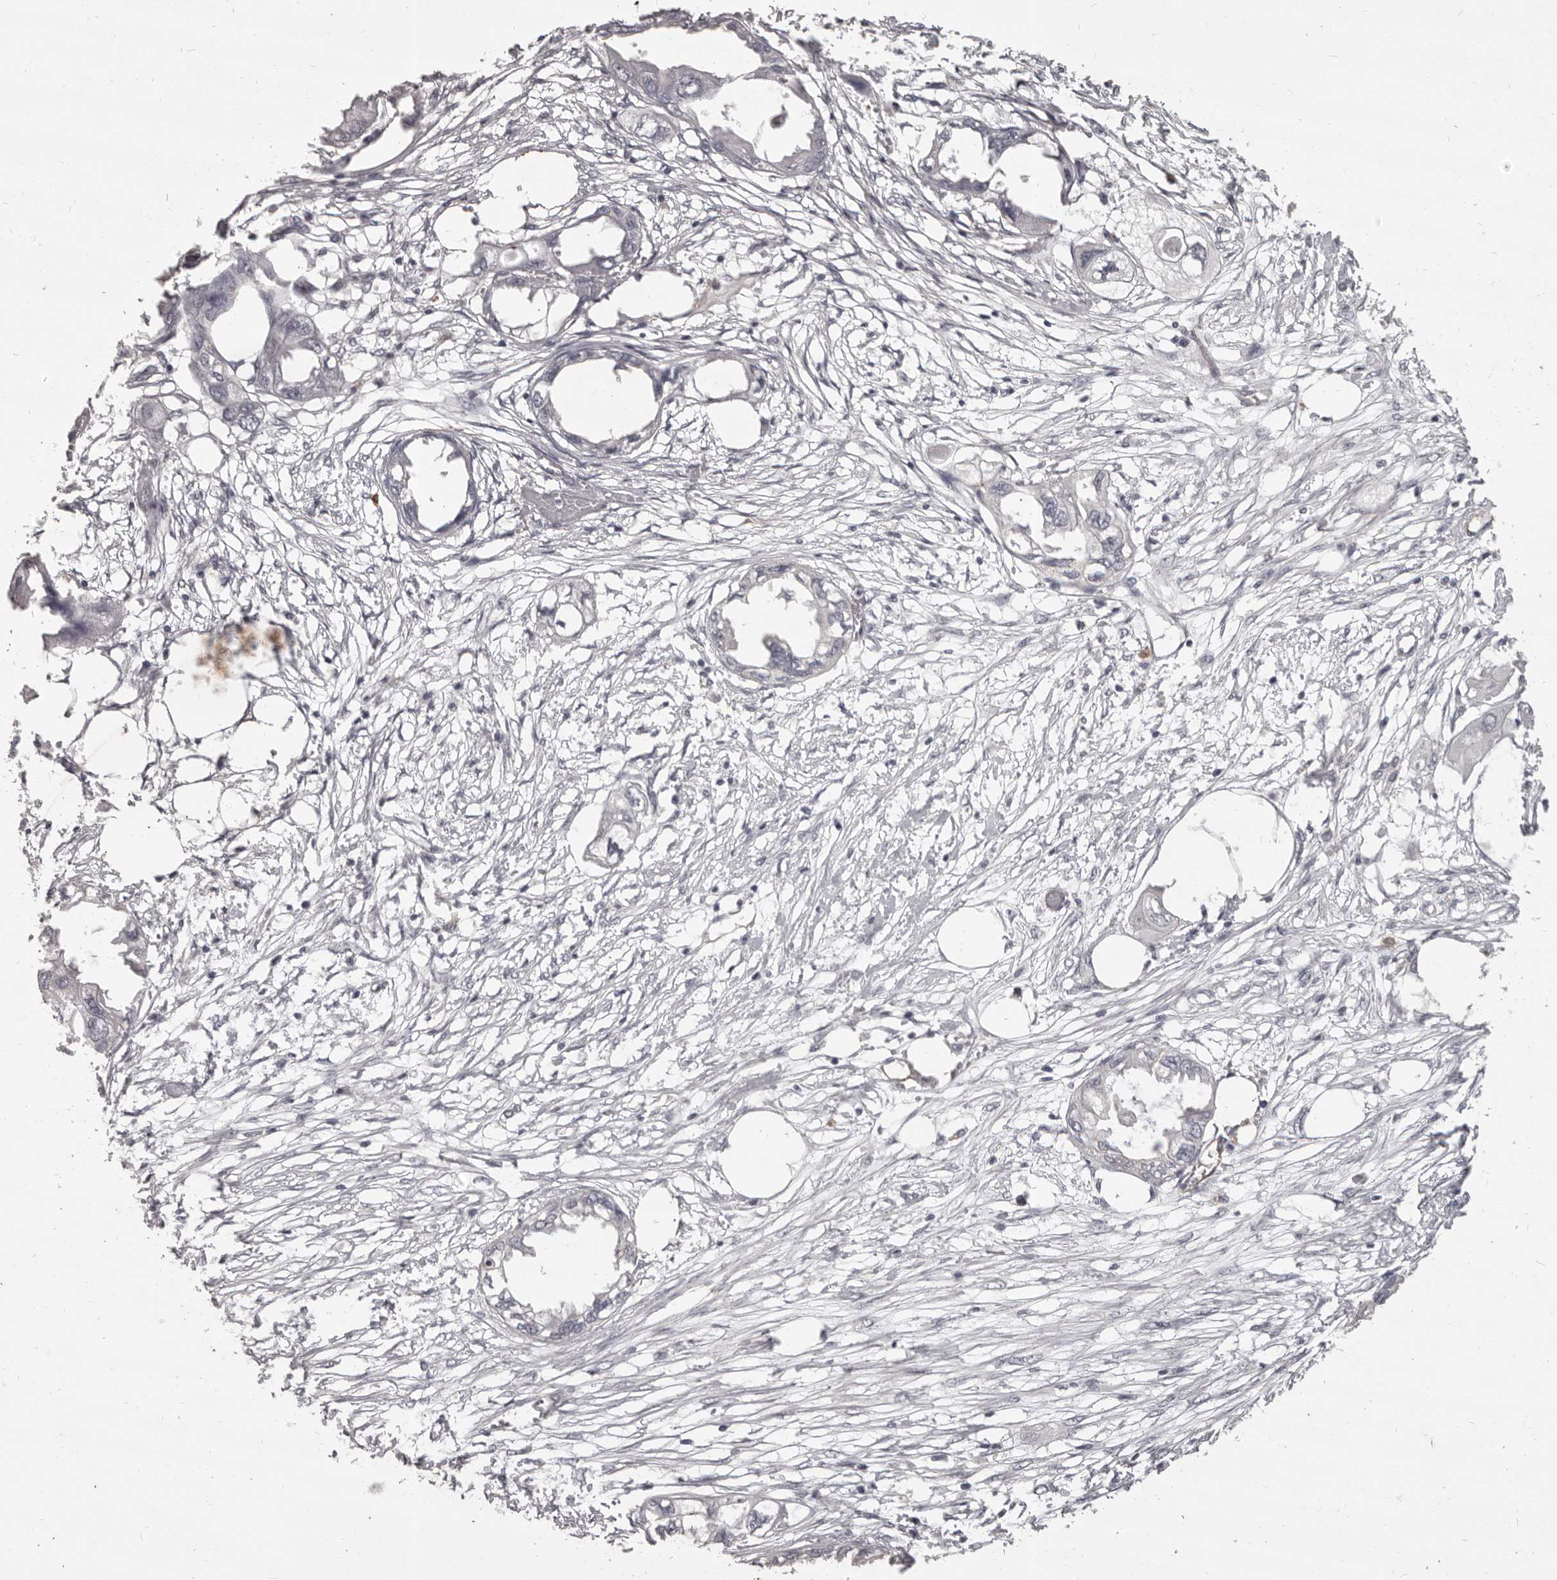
{"staining": {"intensity": "negative", "quantity": "none", "location": "none"}, "tissue": "endometrial cancer", "cell_type": "Tumor cells", "image_type": "cancer", "snomed": [{"axis": "morphology", "description": "Adenocarcinoma, NOS"}, {"axis": "morphology", "description": "Adenocarcinoma, metastatic, NOS"}, {"axis": "topography", "description": "Adipose tissue"}, {"axis": "topography", "description": "Endometrium"}], "caption": "Immunohistochemistry (IHC) of human endometrial adenocarcinoma displays no positivity in tumor cells.", "gene": "GPR78", "patient": {"sex": "female", "age": 67}}